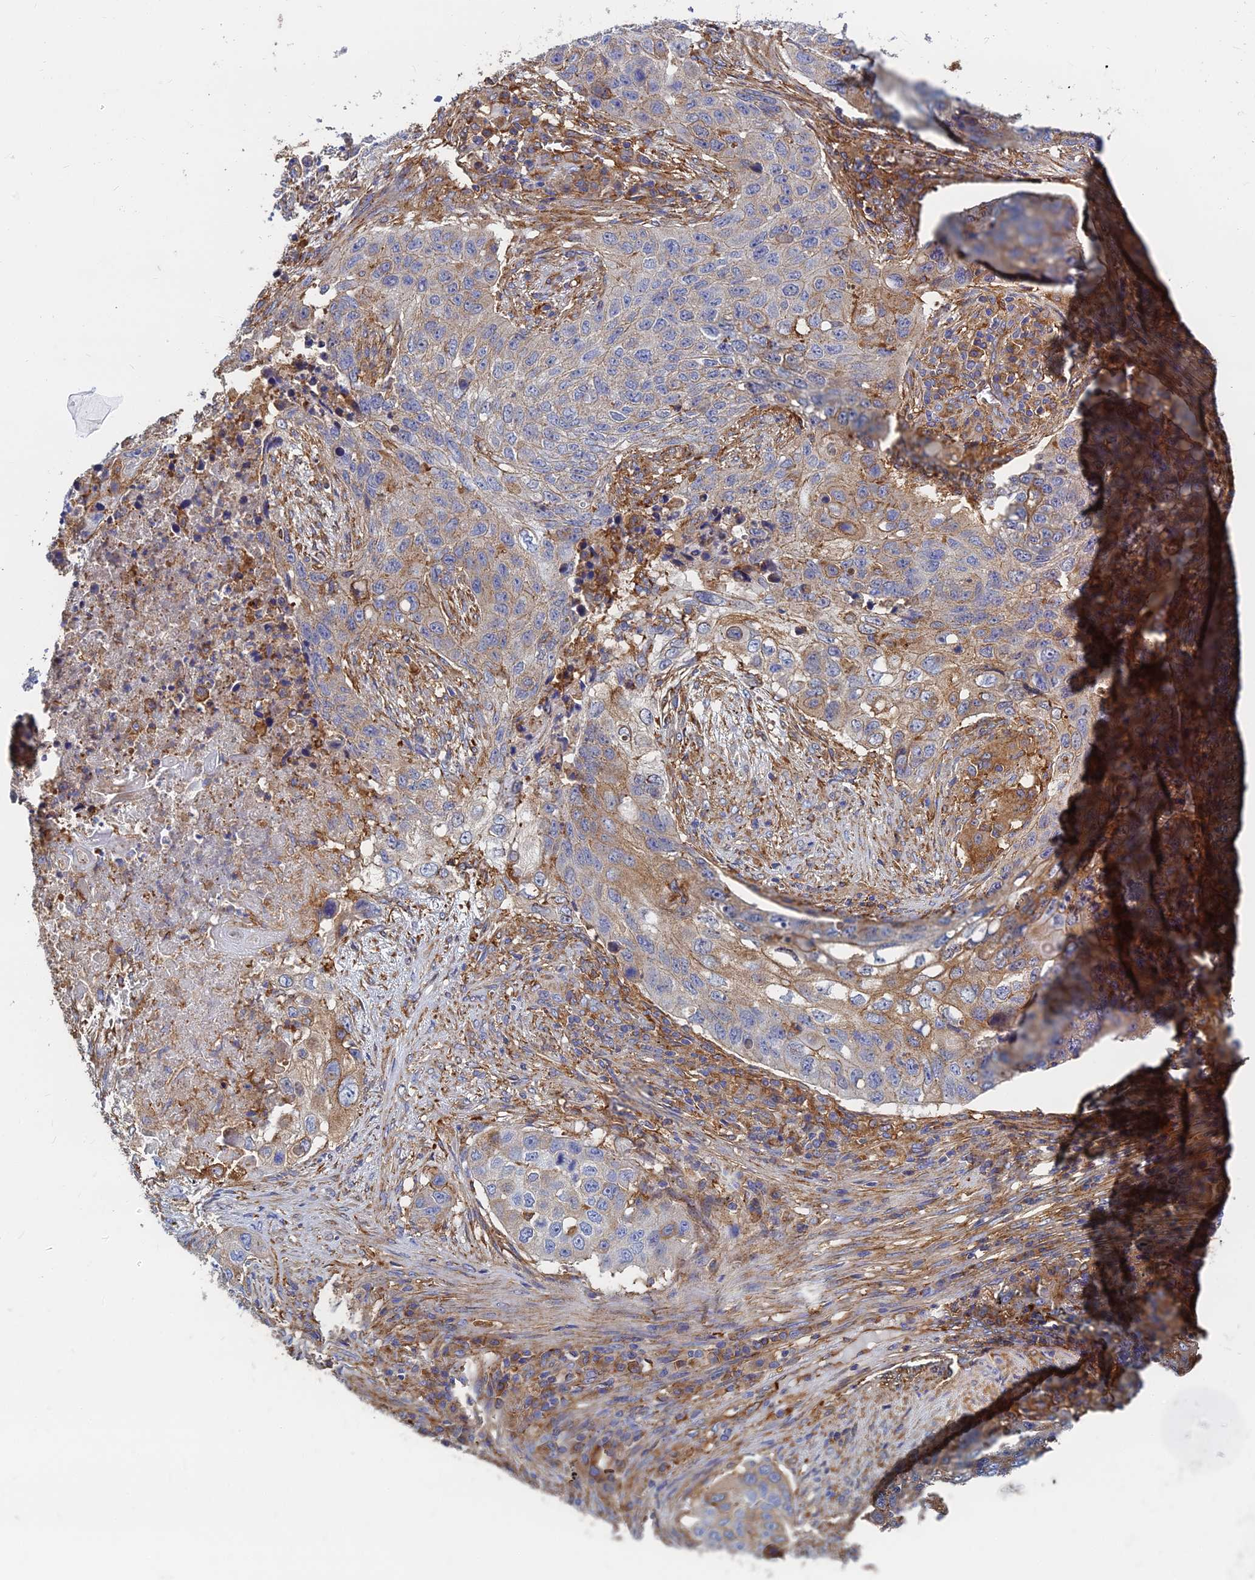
{"staining": {"intensity": "strong", "quantity": "<25%", "location": "cytoplasmic/membranous"}, "tissue": "lung cancer", "cell_type": "Tumor cells", "image_type": "cancer", "snomed": [{"axis": "morphology", "description": "Squamous cell carcinoma, NOS"}, {"axis": "topography", "description": "Lung"}], "caption": "There is medium levels of strong cytoplasmic/membranous positivity in tumor cells of lung squamous cell carcinoma, as demonstrated by immunohistochemical staining (brown color).", "gene": "GPR42", "patient": {"sex": "female", "age": 63}}